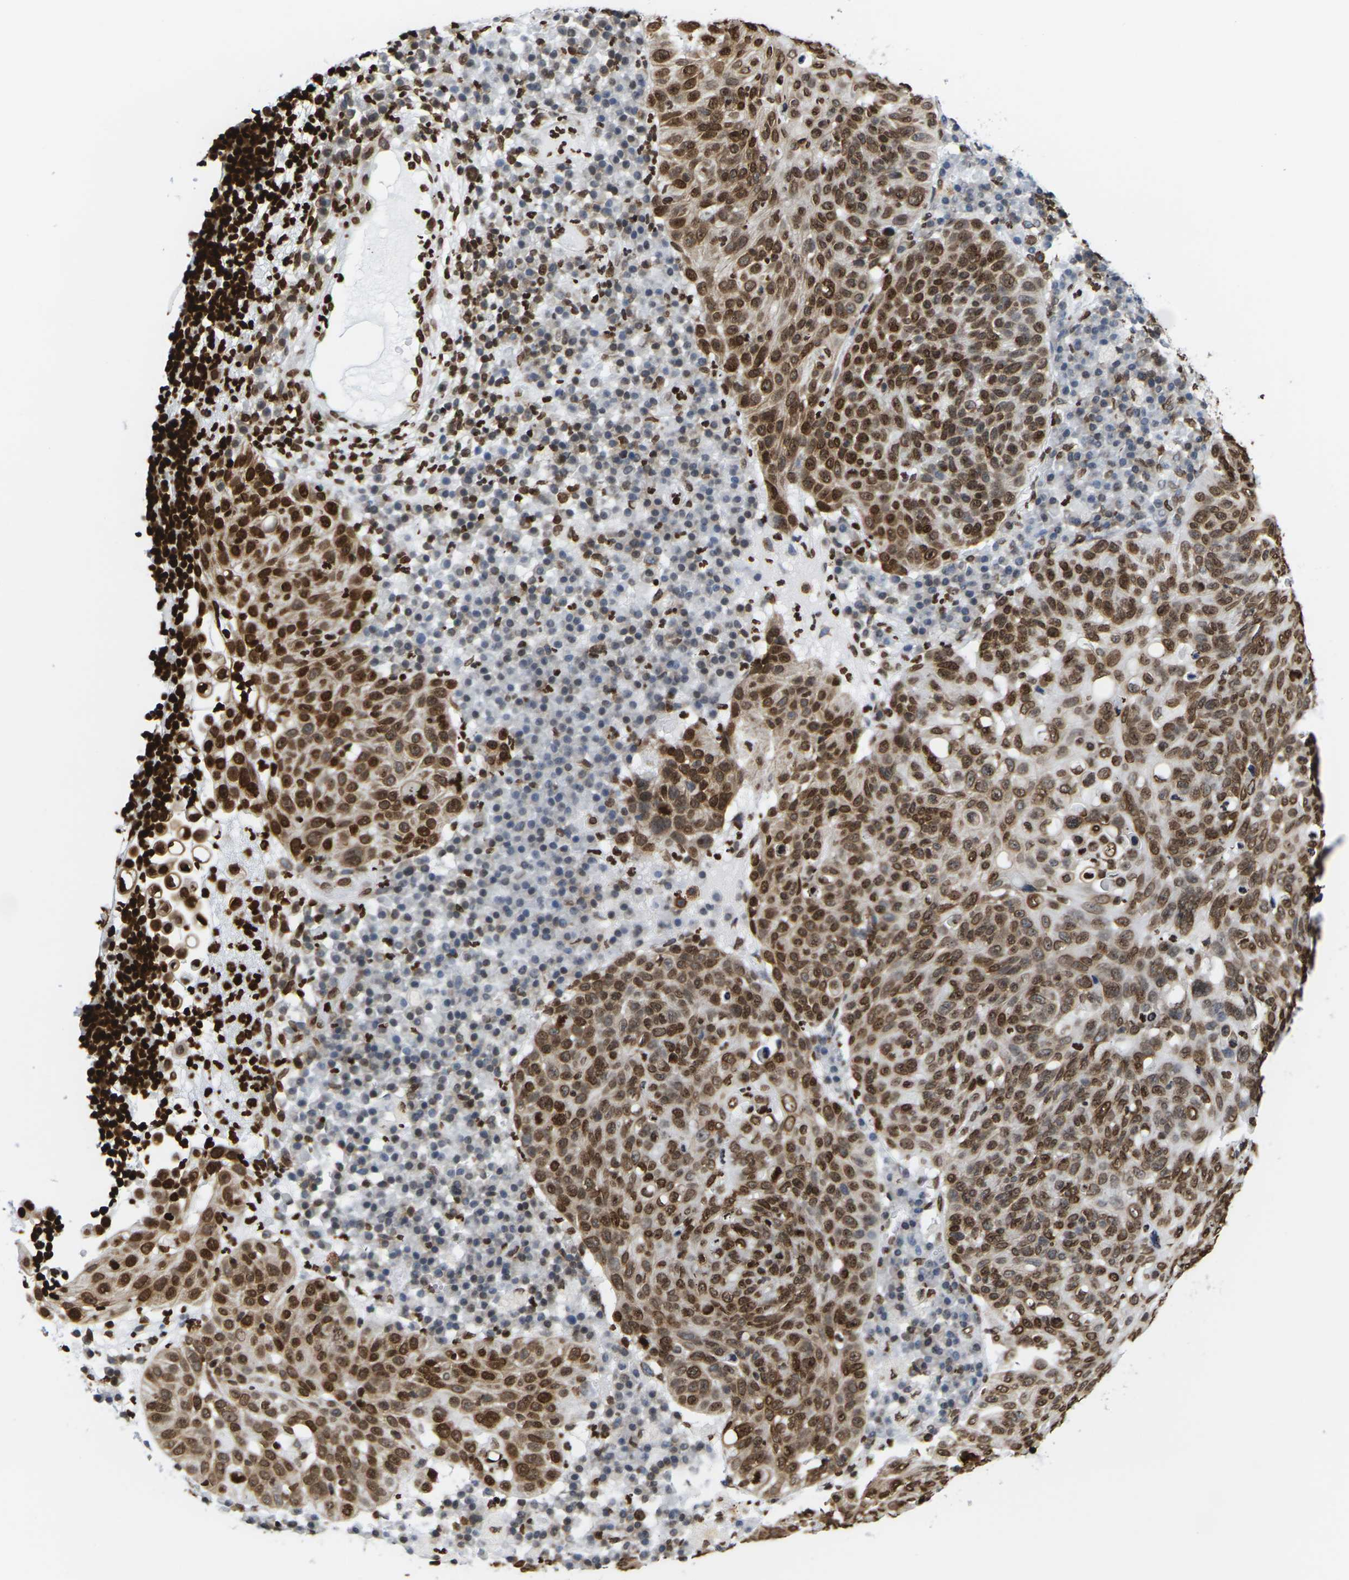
{"staining": {"intensity": "strong", "quantity": ">75%", "location": "cytoplasmic/membranous,nuclear"}, "tissue": "skin cancer", "cell_type": "Tumor cells", "image_type": "cancer", "snomed": [{"axis": "morphology", "description": "Squamous cell carcinoma in situ, NOS"}, {"axis": "morphology", "description": "Squamous cell carcinoma, NOS"}, {"axis": "topography", "description": "Skin"}], "caption": "A micrograph showing strong cytoplasmic/membranous and nuclear staining in about >75% of tumor cells in skin cancer, as visualized by brown immunohistochemical staining.", "gene": "H2AC21", "patient": {"sex": "male", "age": 93}}